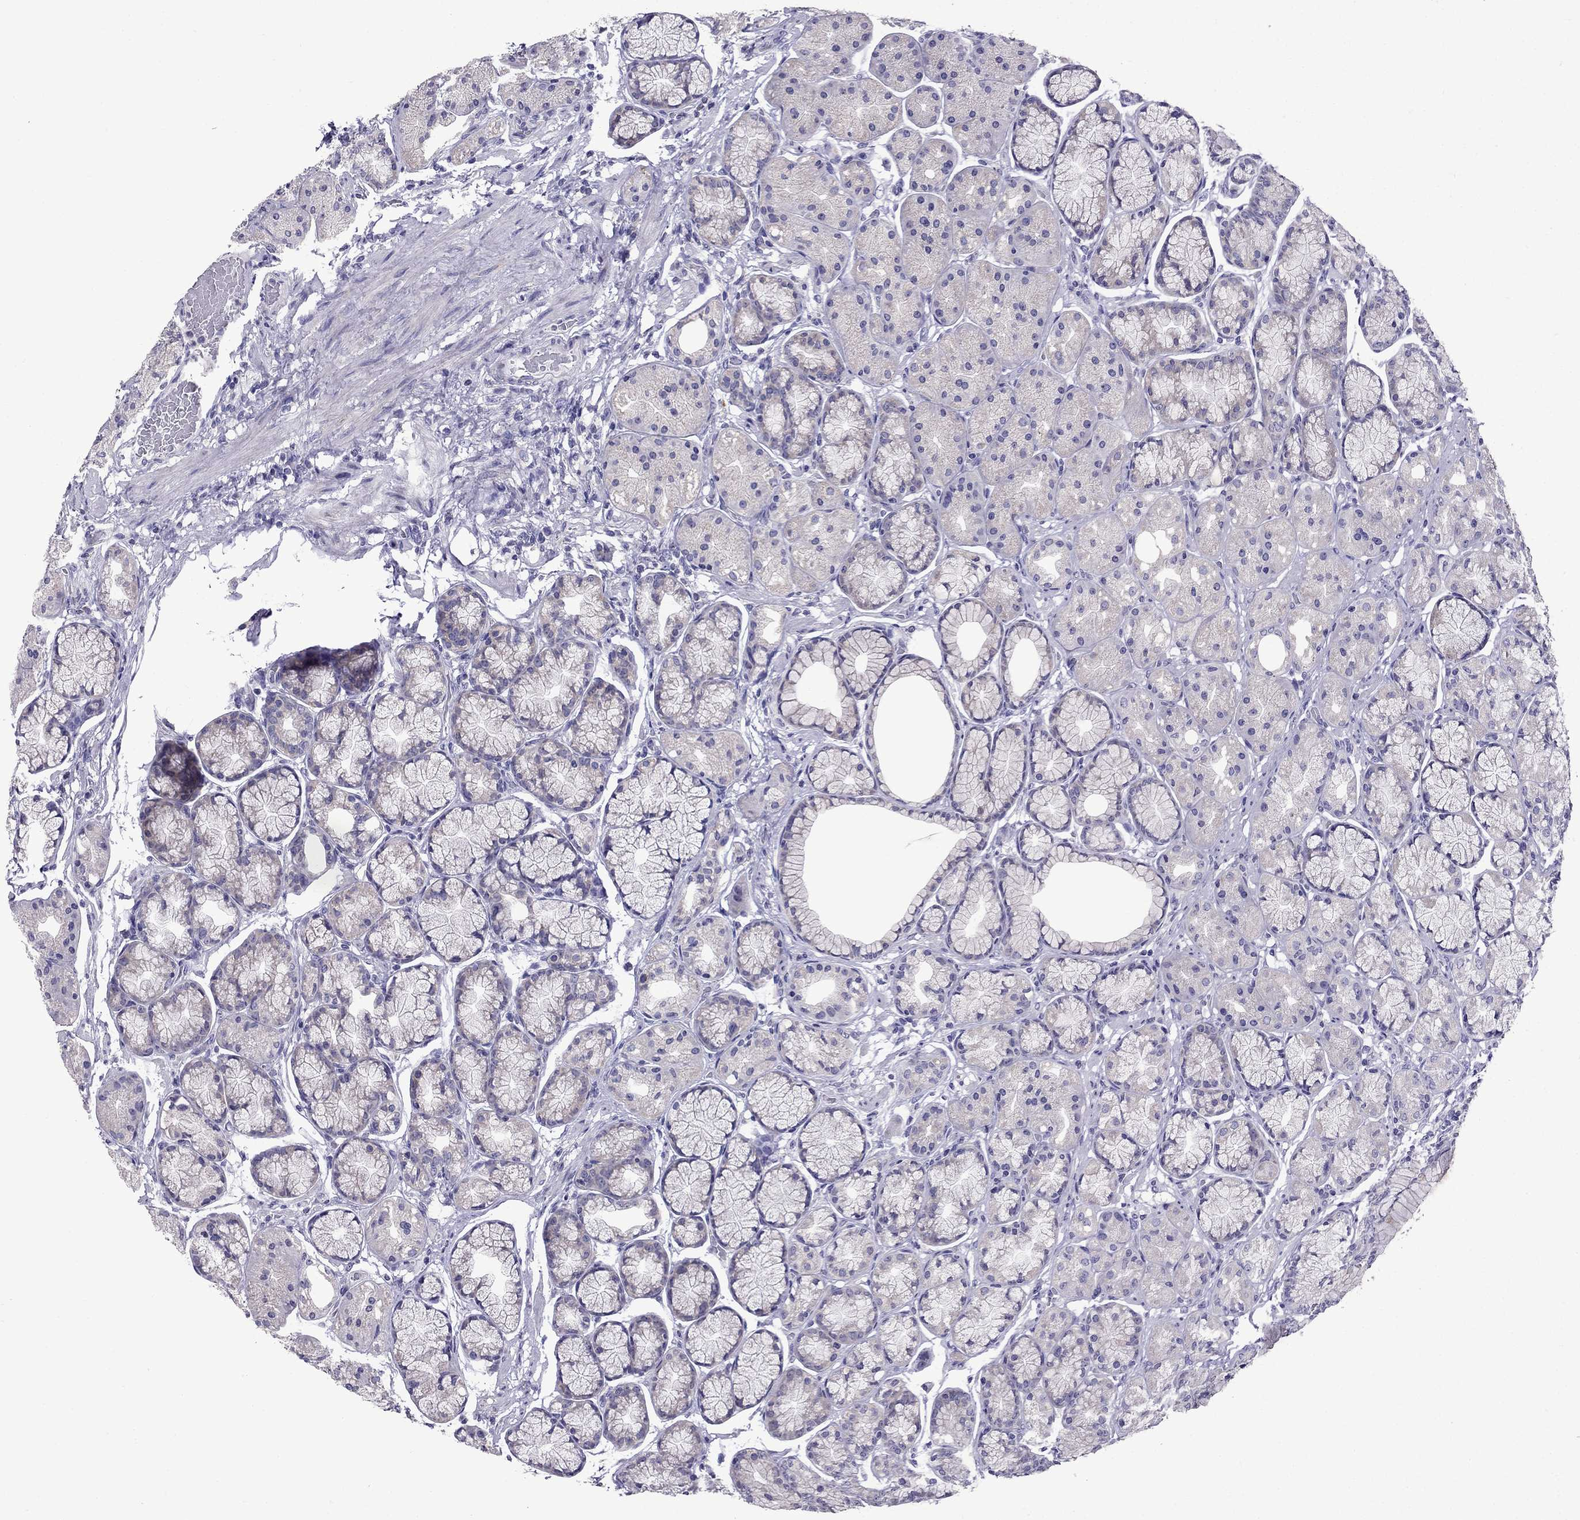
{"staining": {"intensity": "negative", "quantity": "none", "location": "none"}, "tissue": "stomach", "cell_type": "Glandular cells", "image_type": "normal", "snomed": [{"axis": "morphology", "description": "Normal tissue, NOS"}, {"axis": "morphology", "description": "Adenocarcinoma, NOS"}, {"axis": "morphology", "description": "Adenocarcinoma, High grade"}, {"axis": "topography", "description": "Stomach, upper"}, {"axis": "topography", "description": "Stomach"}], "caption": "DAB immunohistochemical staining of normal stomach exhibits no significant positivity in glandular cells. (DAB immunohistochemistry (IHC), high magnification).", "gene": "OXCT2", "patient": {"sex": "female", "age": 65}}